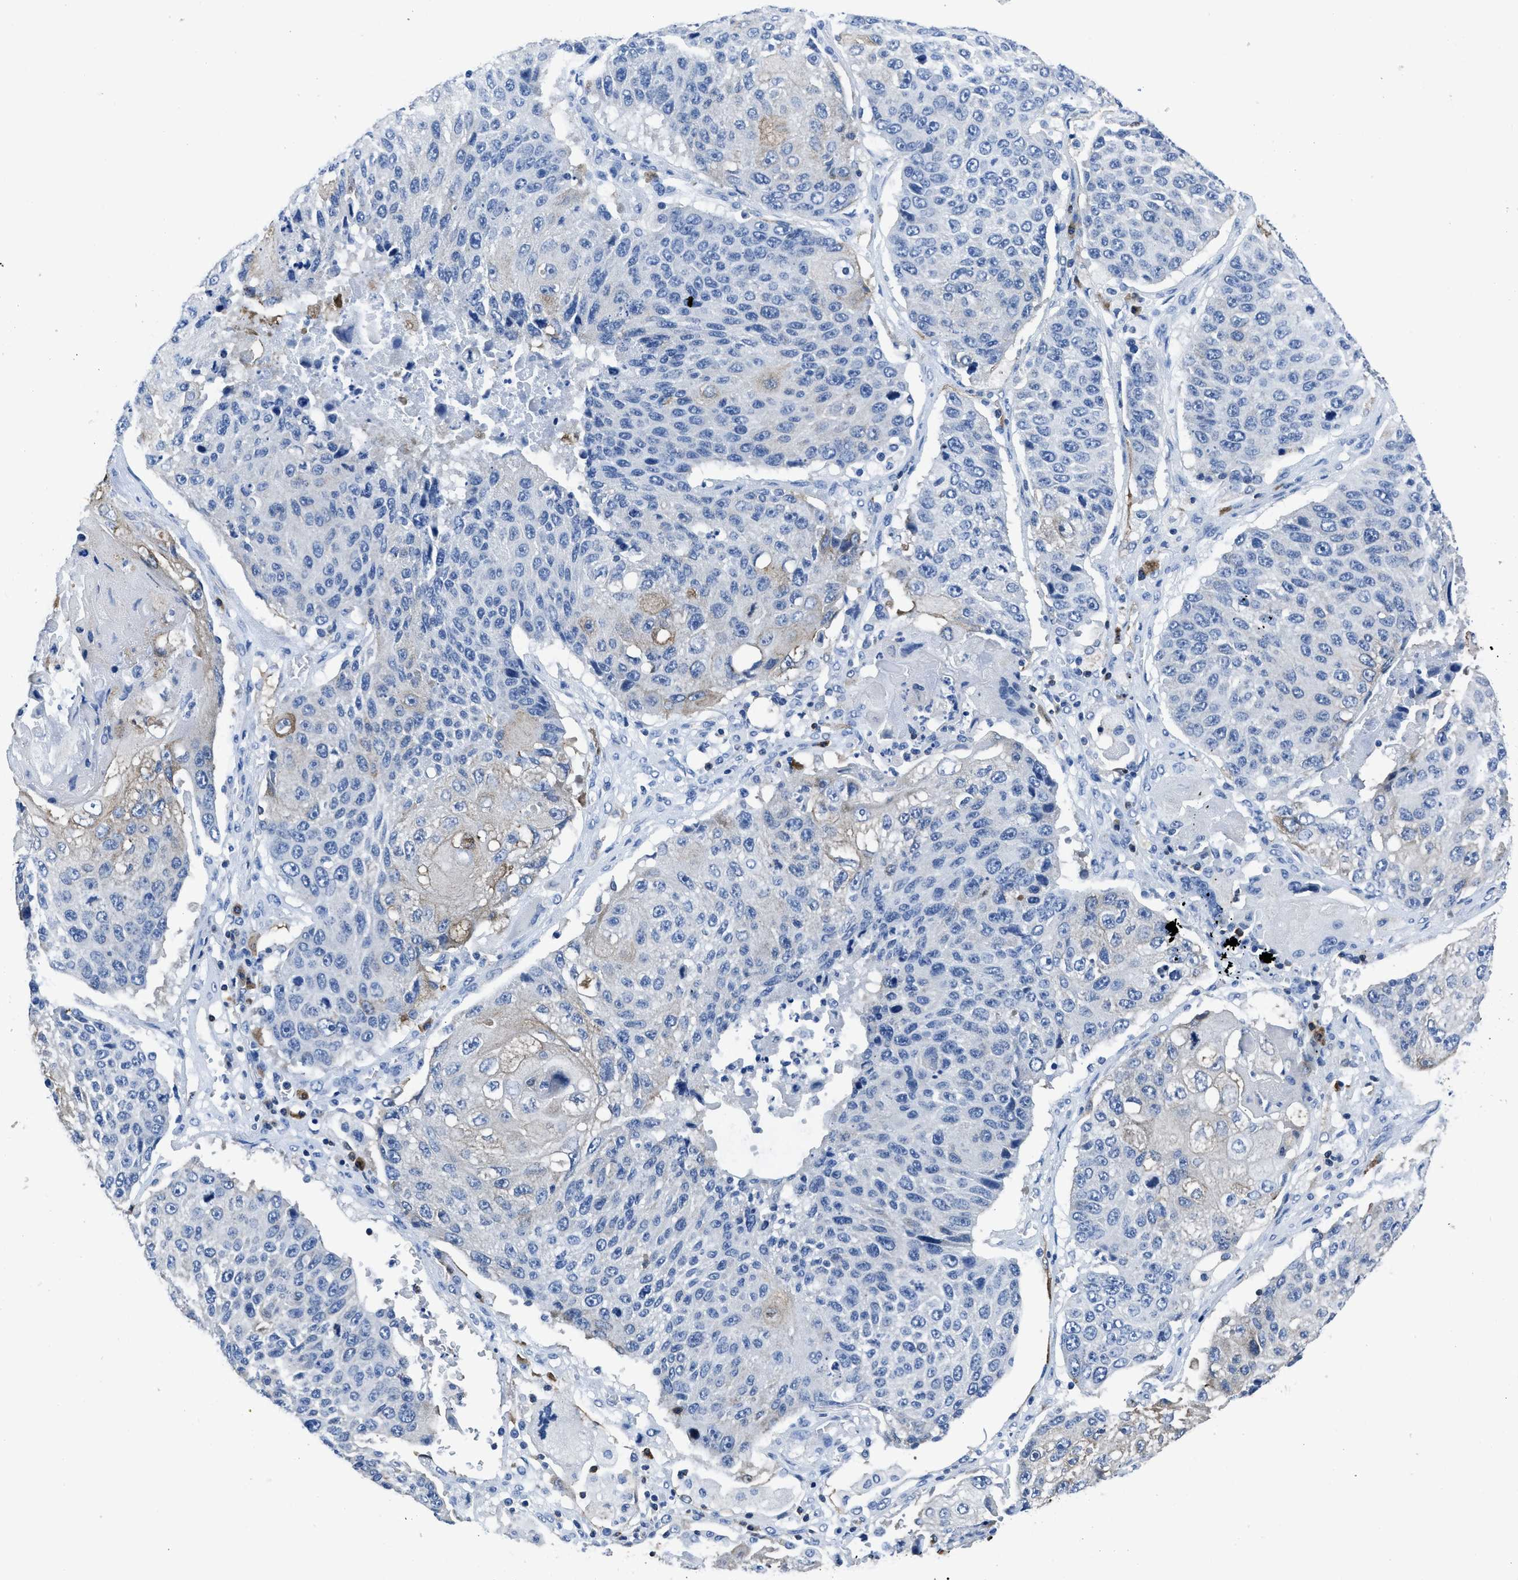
{"staining": {"intensity": "weak", "quantity": "<25%", "location": "cytoplasmic/membranous"}, "tissue": "lung cancer", "cell_type": "Tumor cells", "image_type": "cancer", "snomed": [{"axis": "morphology", "description": "Squamous cell carcinoma, NOS"}, {"axis": "topography", "description": "Lung"}], "caption": "Immunohistochemistry (IHC) image of neoplastic tissue: lung squamous cell carcinoma stained with DAB (3,3'-diaminobenzidine) reveals no significant protein positivity in tumor cells.", "gene": "ITGA3", "patient": {"sex": "male", "age": 61}}